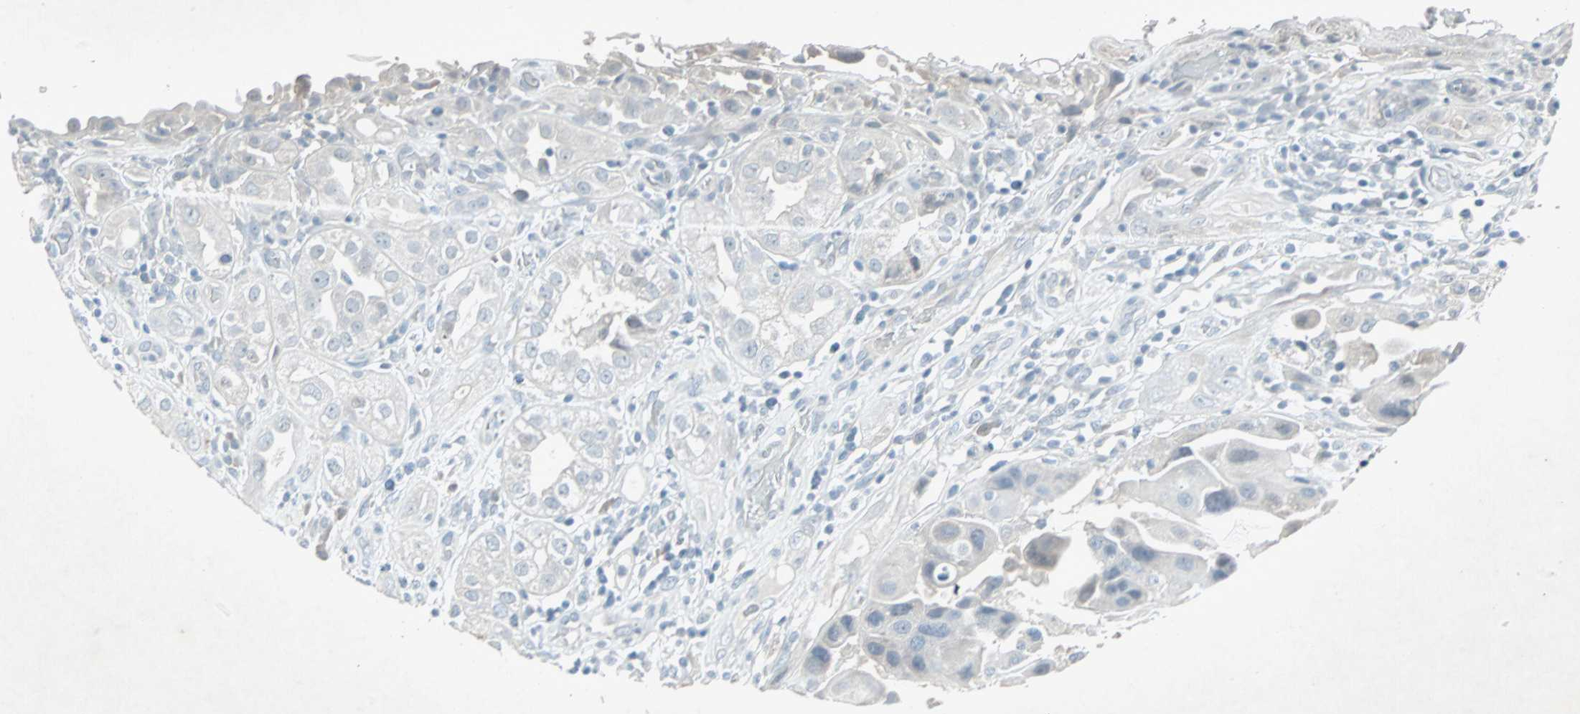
{"staining": {"intensity": "negative", "quantity": "none", "location": "none"}, "tissue": "urothelial cancer", "cell_type": "Tumor cells", "image_type": "cancer", "snomed": [{"axis": "morphology", "description": "Urothelial carcinoma, High grade"}, {"axis": "topography", "description": "Urinary bladder"}], "caption": "Immunohistochemical staining of human urothelial carcinoma (high-grade) displays no significant expression in tumor cells.", "gene": "LANCL3", "patient": {"sex": "female", "age": 64}}